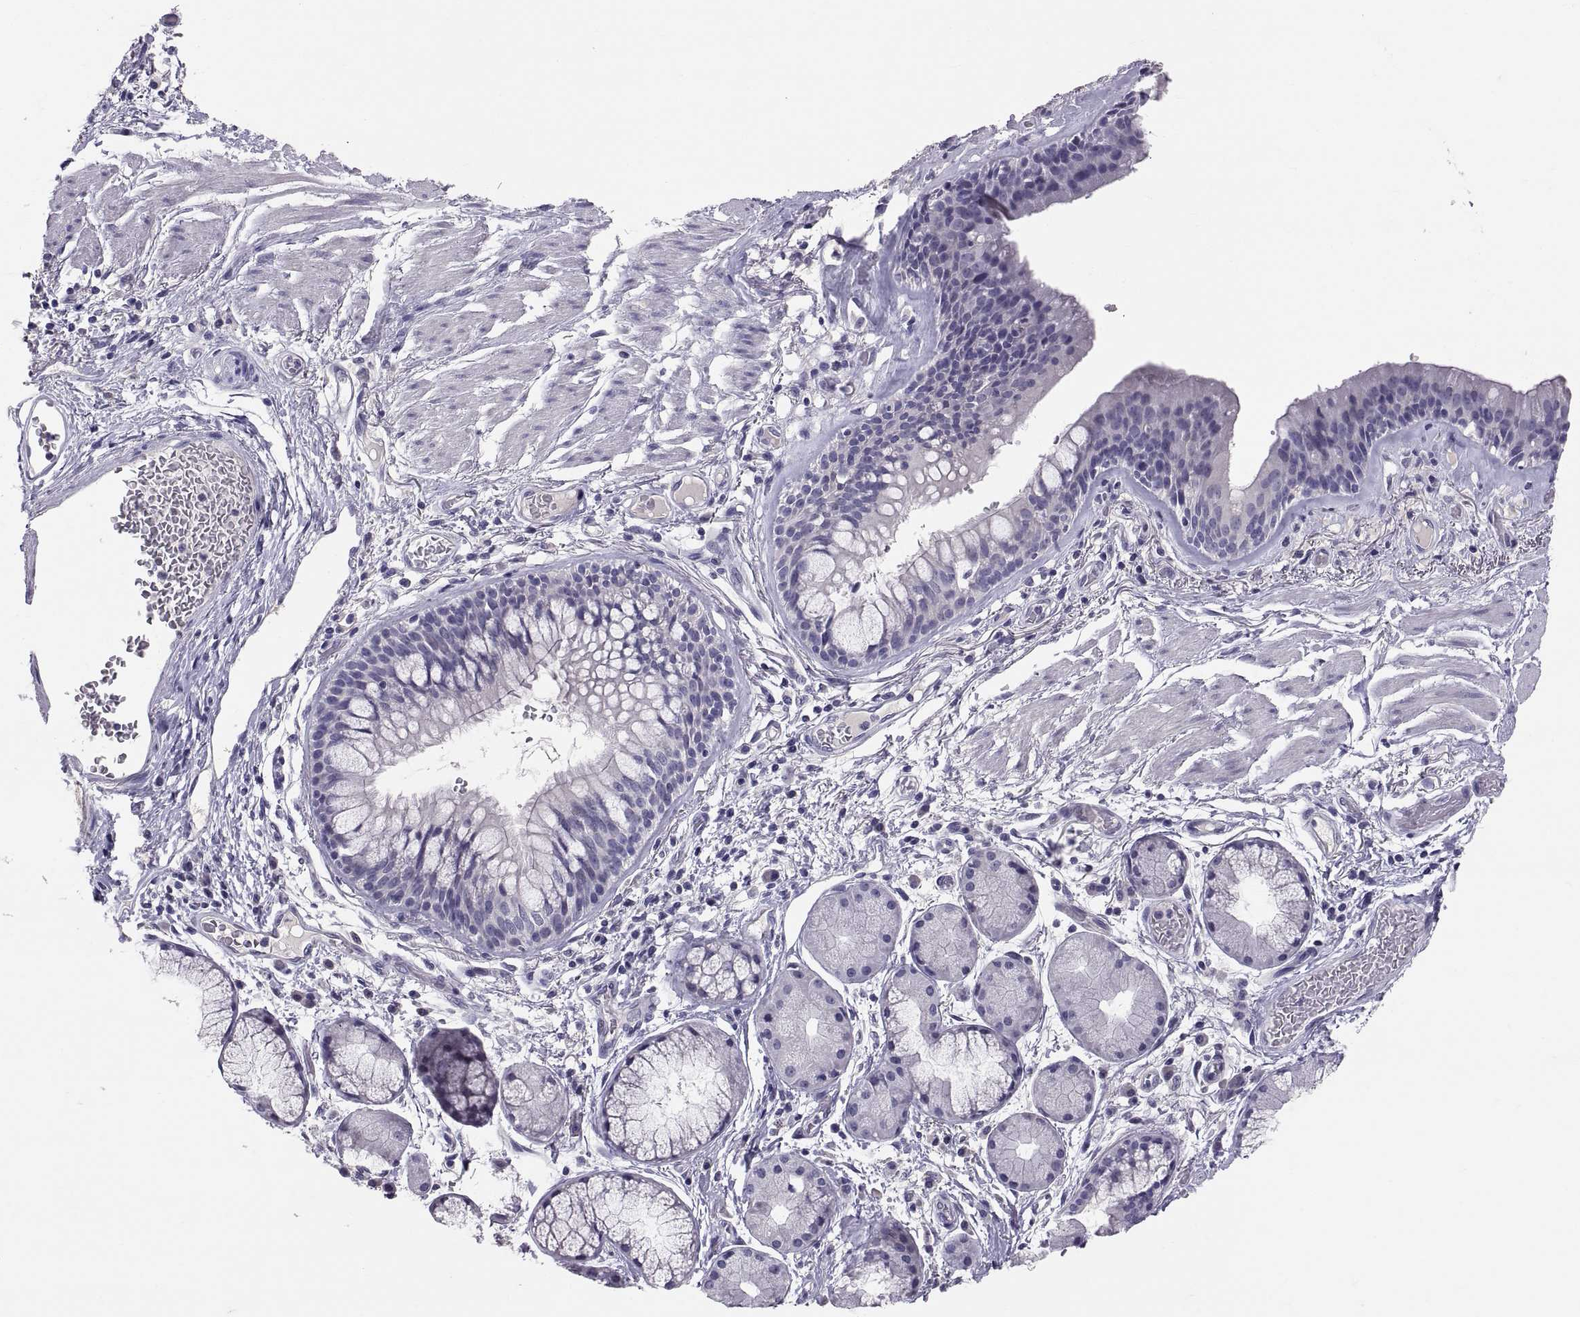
{"staining": {"intensity": "negative", "quantity": "none", "location": "none"}, "tissue": "bronchus", "cell_type": "Respiratory epithelial cells", "image_type": "normal", "snomed": [{"axis": "morphology", "description": "Normal tissue, NOS"}, {"axis": "topography", "description": "Bronchus"}, {"axis": "topography", "description": "Lung"}], "caption": "High power microscopy photomicrograph of an immunohistochemistry micrograph of unremarkable bronchus, revealing no significant positivity in respiratory epithelial cells.", "gene": "PTN", "patient": {"sex": "female", "age": 57}}